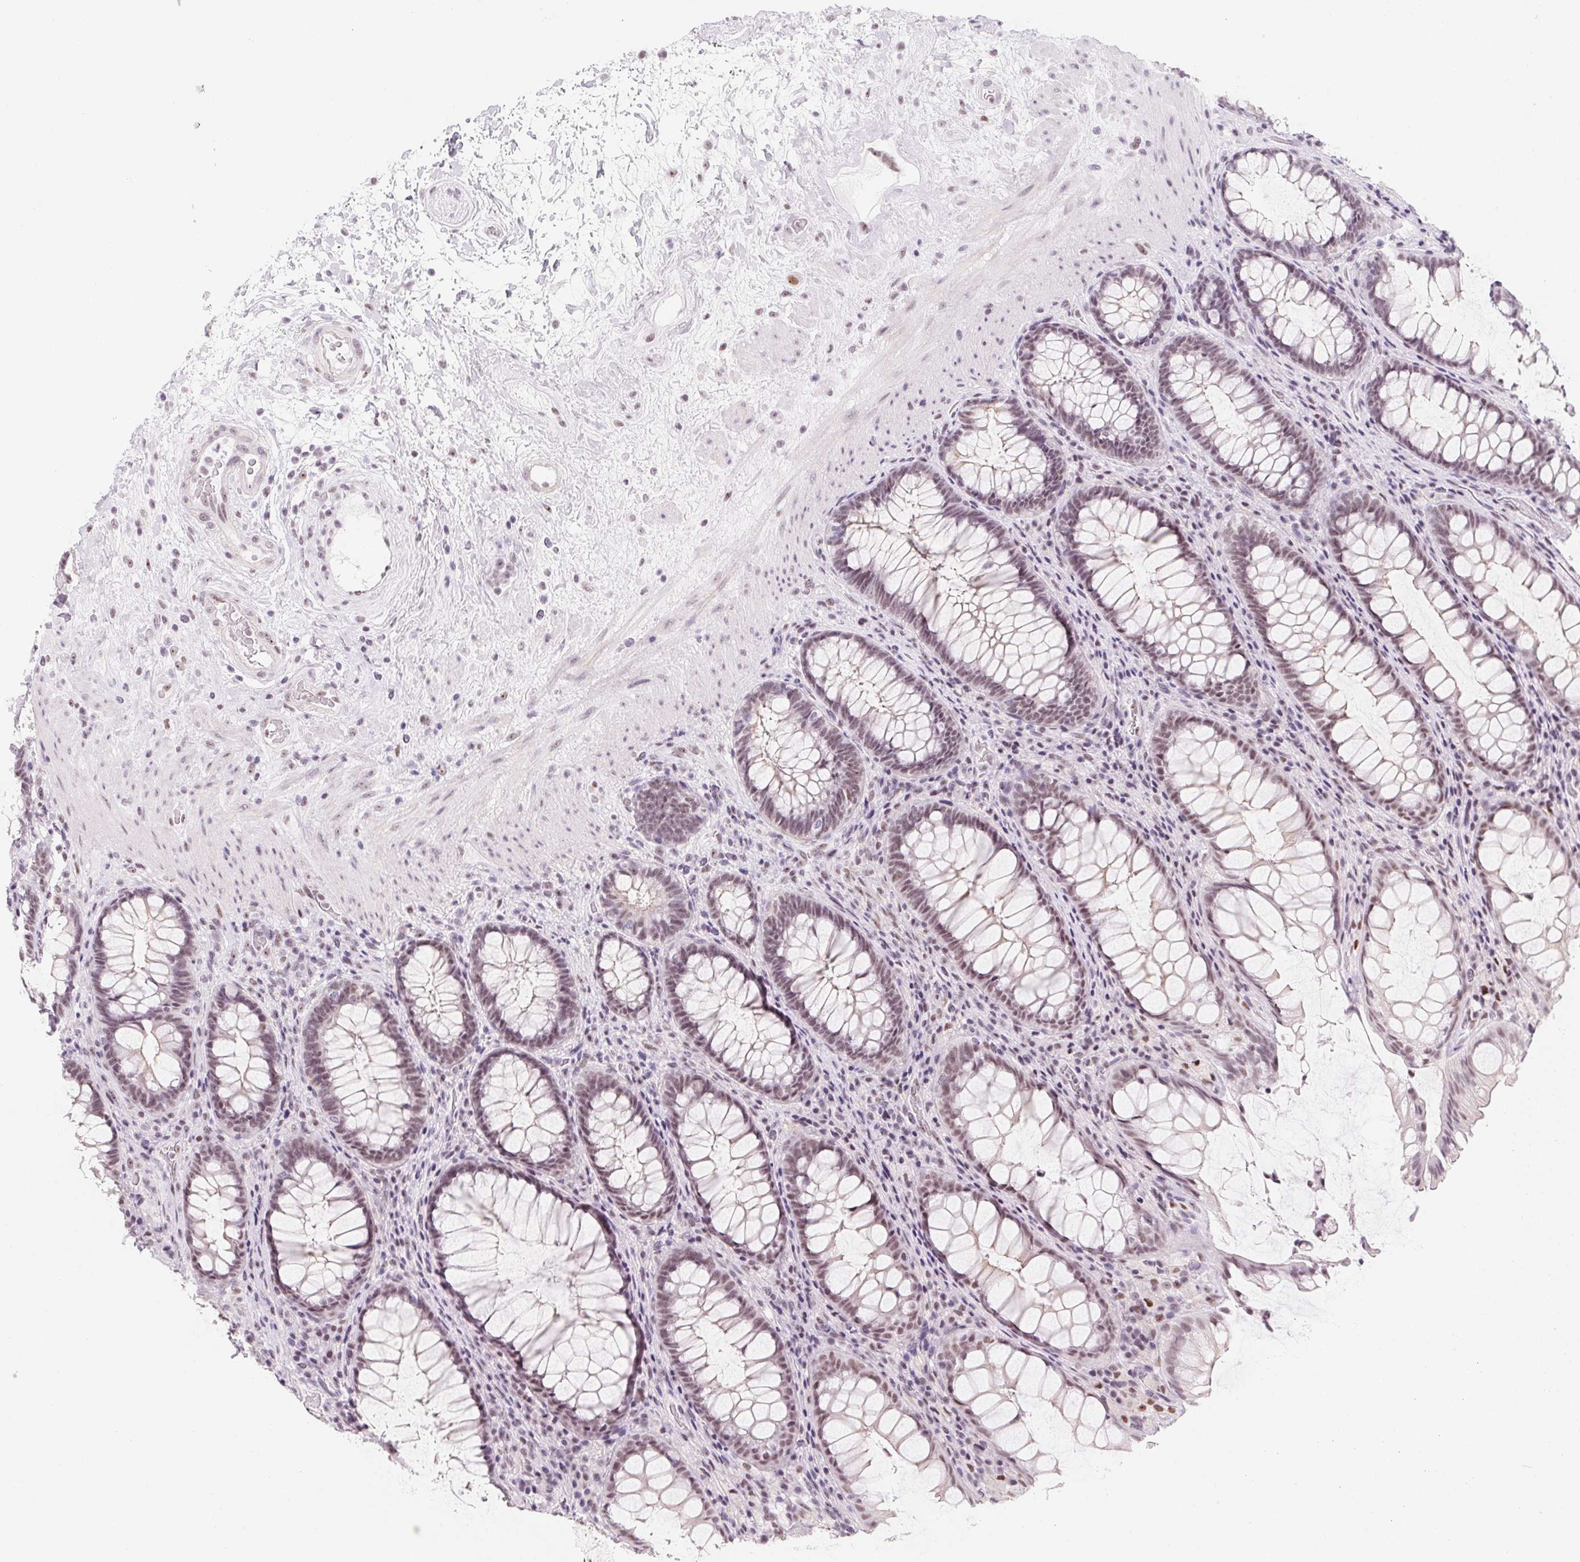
{"staining": {"intensity": "weak", "quantity": "25%-75%", "location": "nuclear"}, "tissue": "rectum", "cell_type": "Glandular cells", "image_type": "normal", "snomed": [{"axis": "morphology", "description": "Normal tissue, NOS"}, {"axis": "topography", "description": "Rectum"}], "caption": "Brown immunohistochemical staining in unremarkable rectum shows weak nuclear positivity in about 25%-75% of glandular cells.", "gene": "ZIC4", "patient": {"sex": "male", "age": 72}}